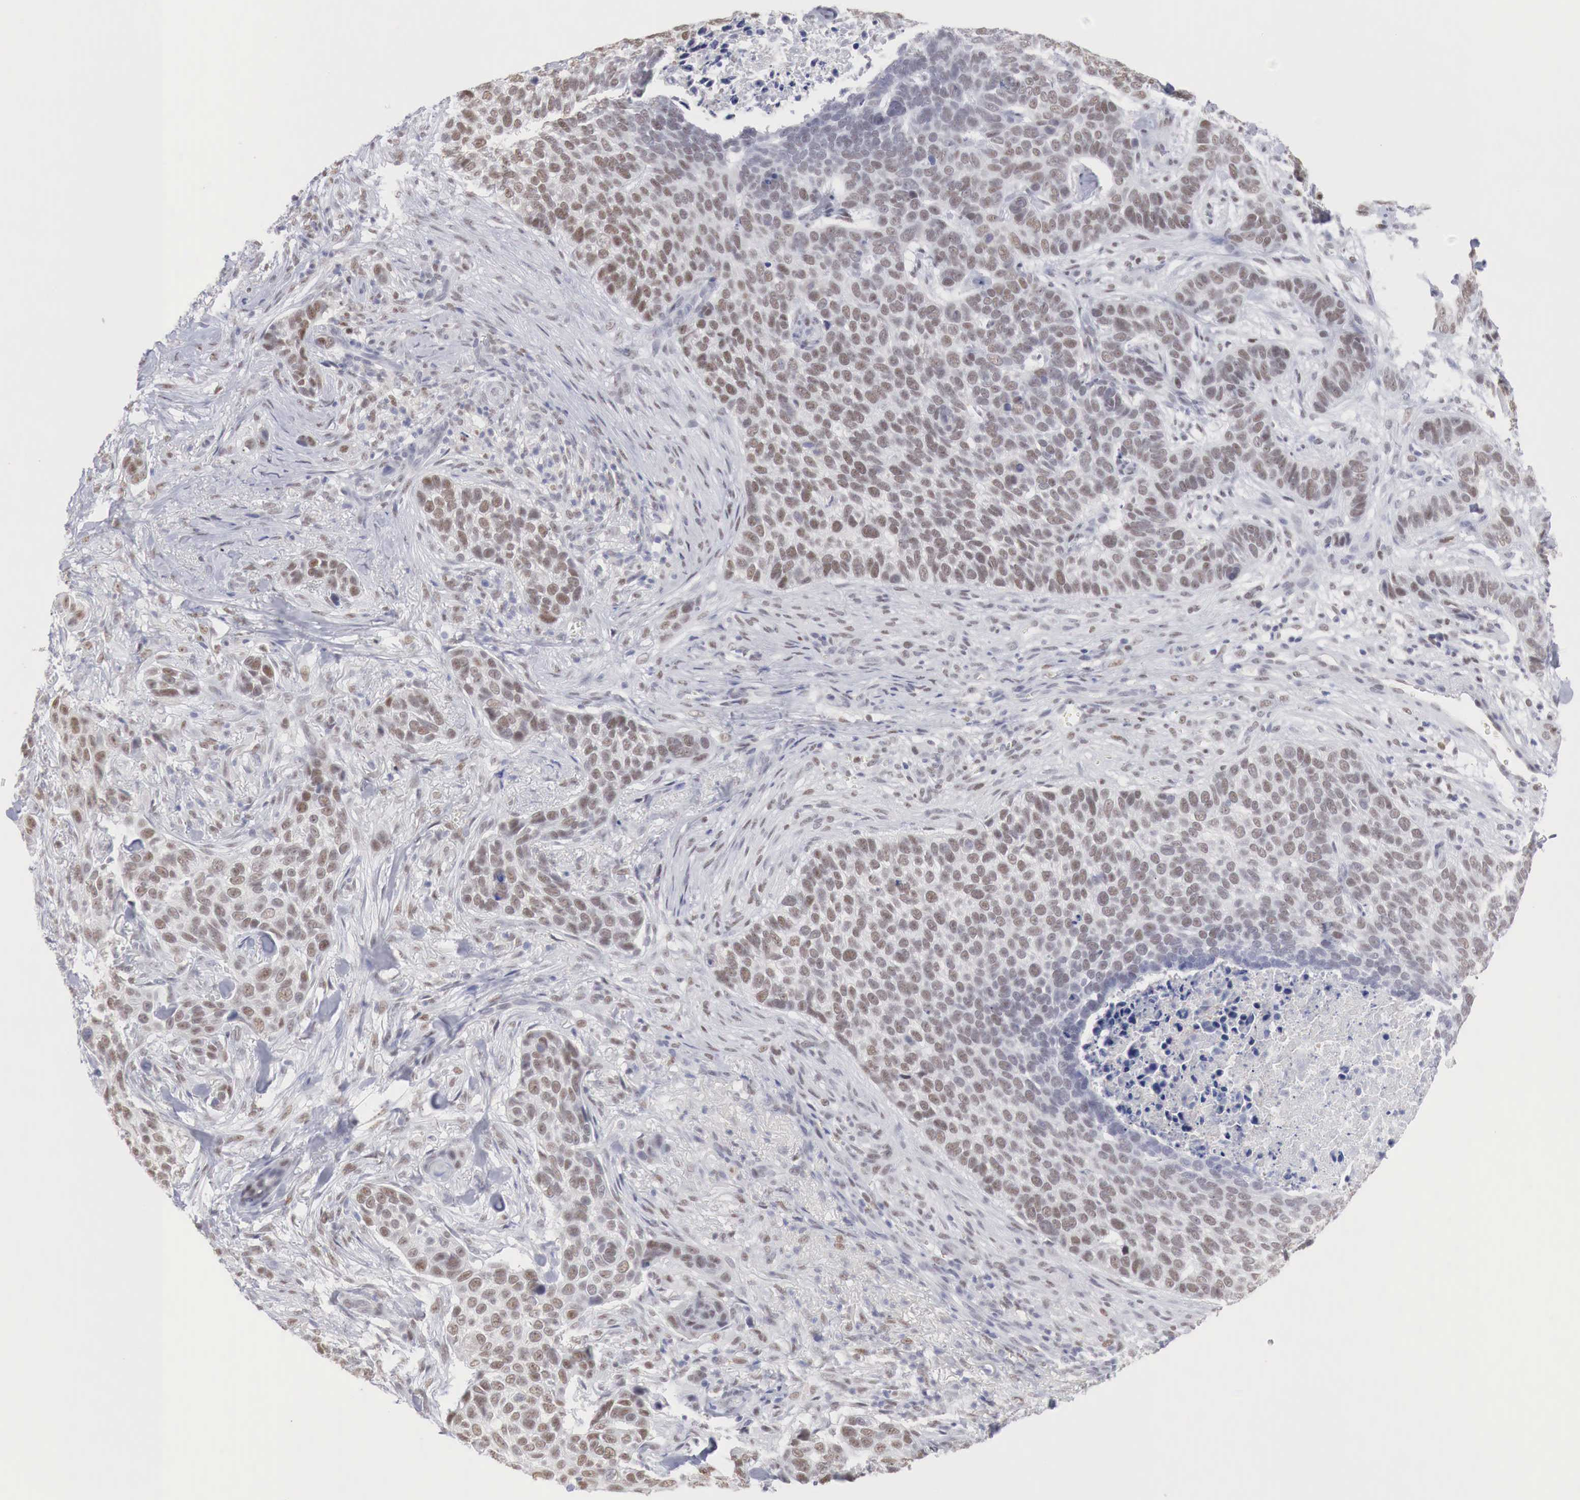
{"staining": {"intensity": "moderate", "quantity": "25%-75%", "location": "nuclear"}, "tissue": "skin cancer", "cell_type": "Tumor cells", "image_type": "cancer", "snomed": [{"axis": "morphology", "description": "Normal tissue, NOS"}, {"axis": "morphology", "description": "Basal cell carcinoma"}, {"axis": "topography", "description": "Skin"}], "caption": "Human skin basal cell carcinoma stained for a protein (brown) reveals moderate nuclear positive positivity in about 25%-75% of tumor cells.", "gene": "FOXP2", "patient": {"sex": "male", "age": 81}}